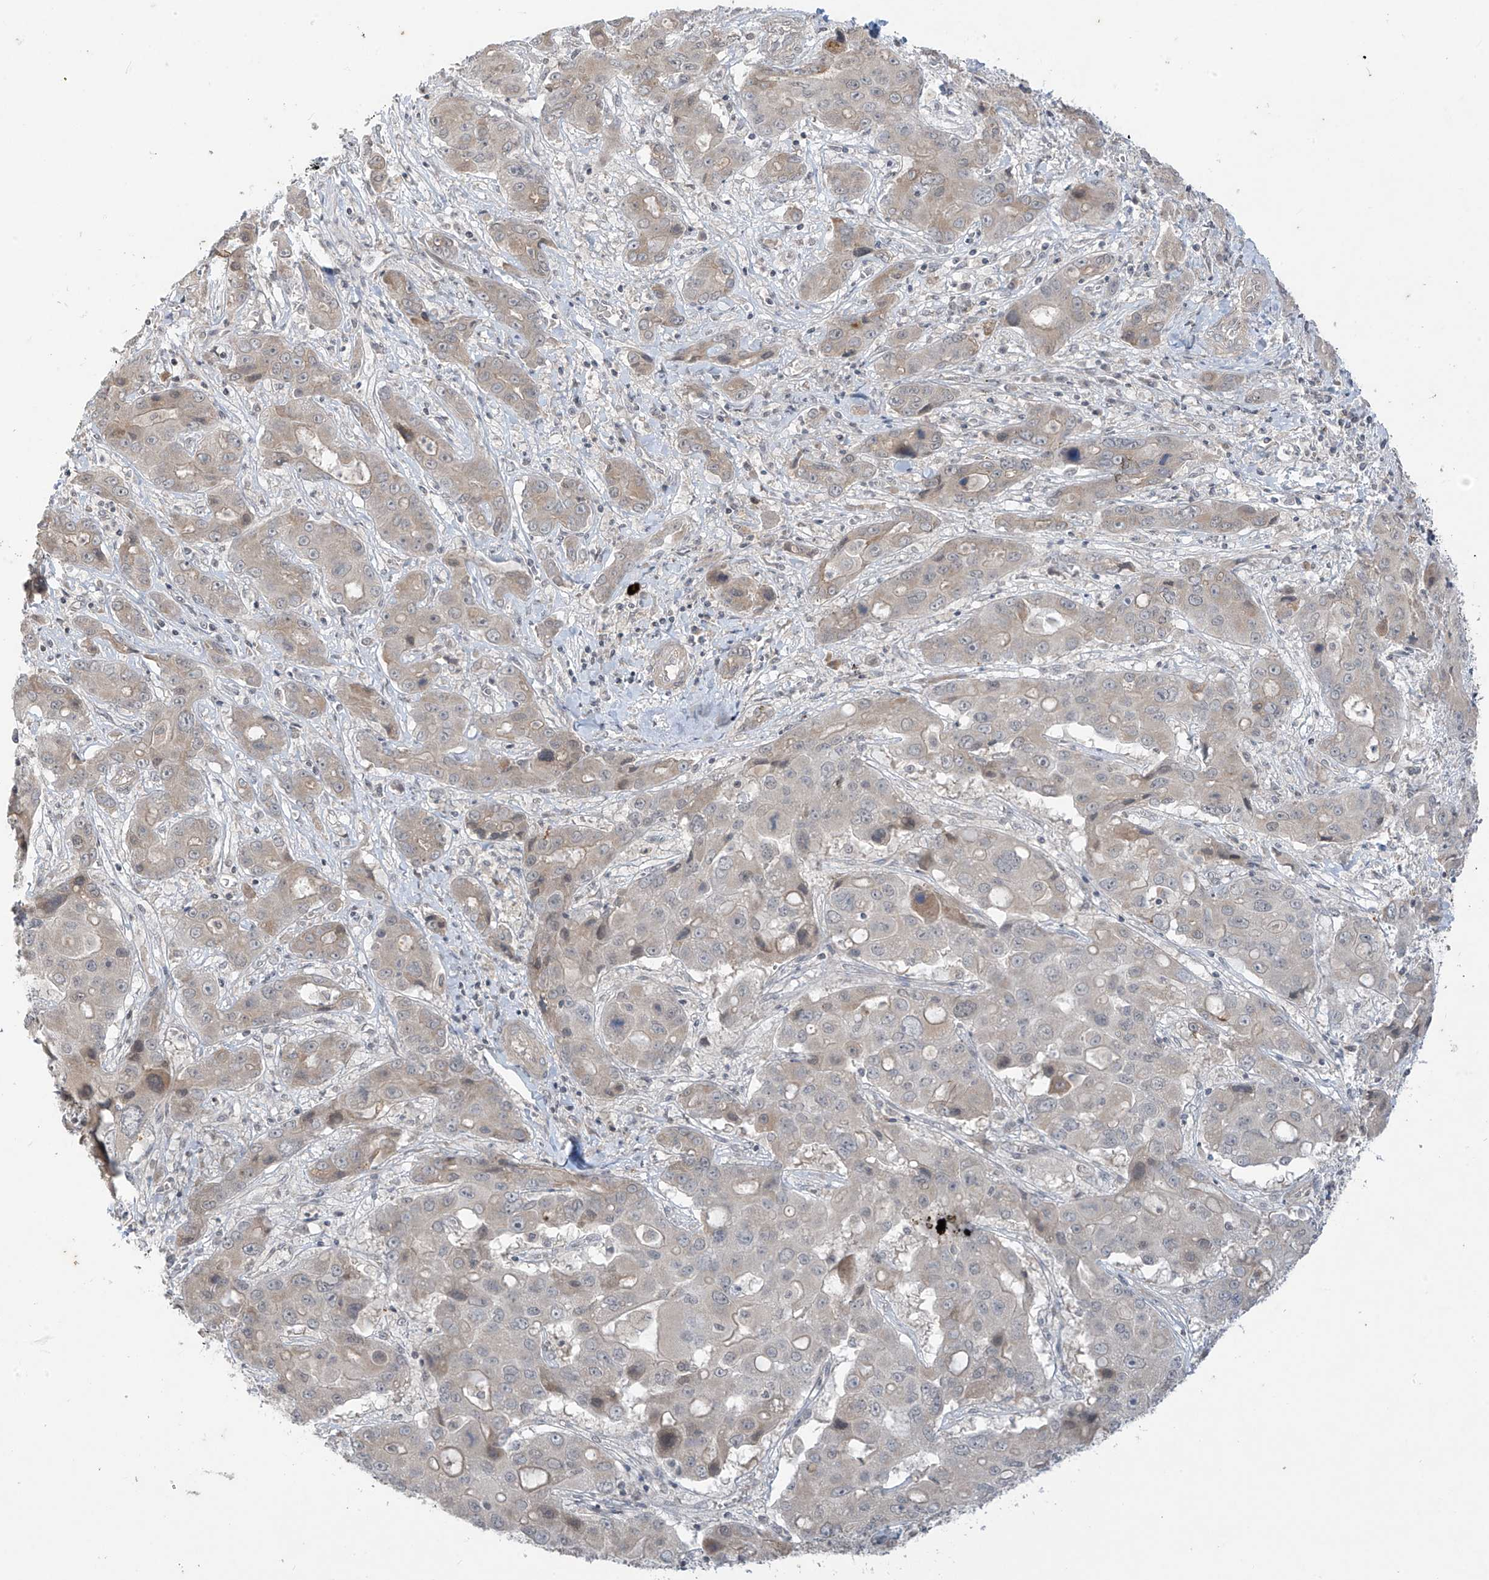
{"staining": {"intensity": "weak", "quantity": "<25%", "location": "cytoplasmic/membranous"}, "tissue": "liver cancer", "cell_type": "Tumor cells", "image_type": "cancer", "snomed": [{"axis": "morphology", "description": "Cholangiocarcinoma"}, {"axis": "topography", "description": "Liver"}], "caption": "The photomicrograph exhibits no significant expression in tumor cells of cholangiocarcinoma (liver).", "gene": "DGKQ", "patient": {"sex": "male", "age": 67}}